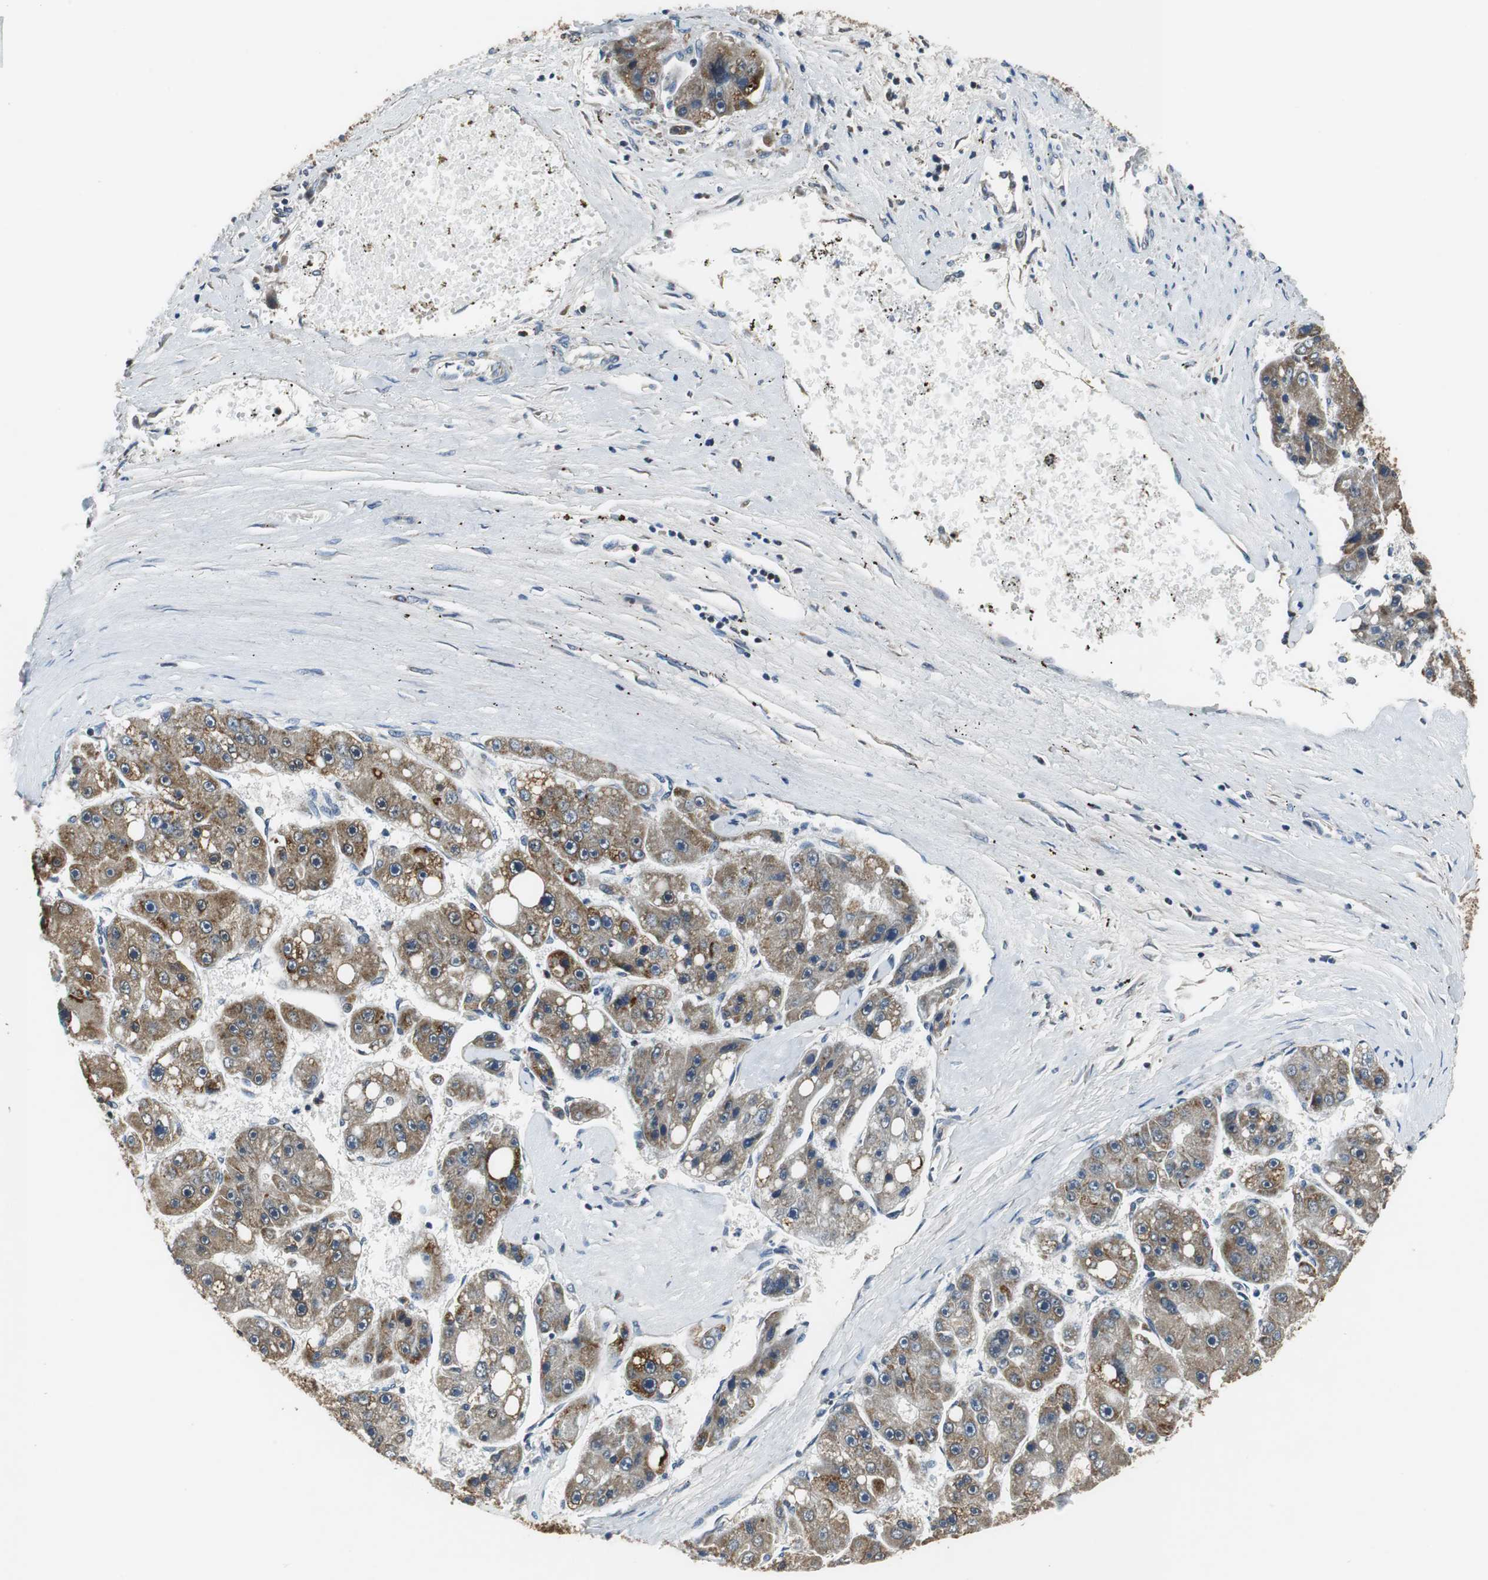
{"staining": {"intensity": "moderate", "quantity": ">75%", "location": "cytoplasmic/membranous"}, "tissue": "liver cancer", "cell_type": "Tumor cells", "image_type": "cancer", "snomed": [{"axis": "morphology", "description": "Carcinoma, Hepatocellular, NOS"}, {"axis": "topography", "description": "Liver"}], "caption": "About >75% of tumor cells in hepatocellular carcinoma (liver) demonstrate moderate cytoplasmic/membranous protein staining as visualized by brown immunohistochemical staining.", "gene": "GSTK1", "patient": {"sex": "female", "age": 61}}